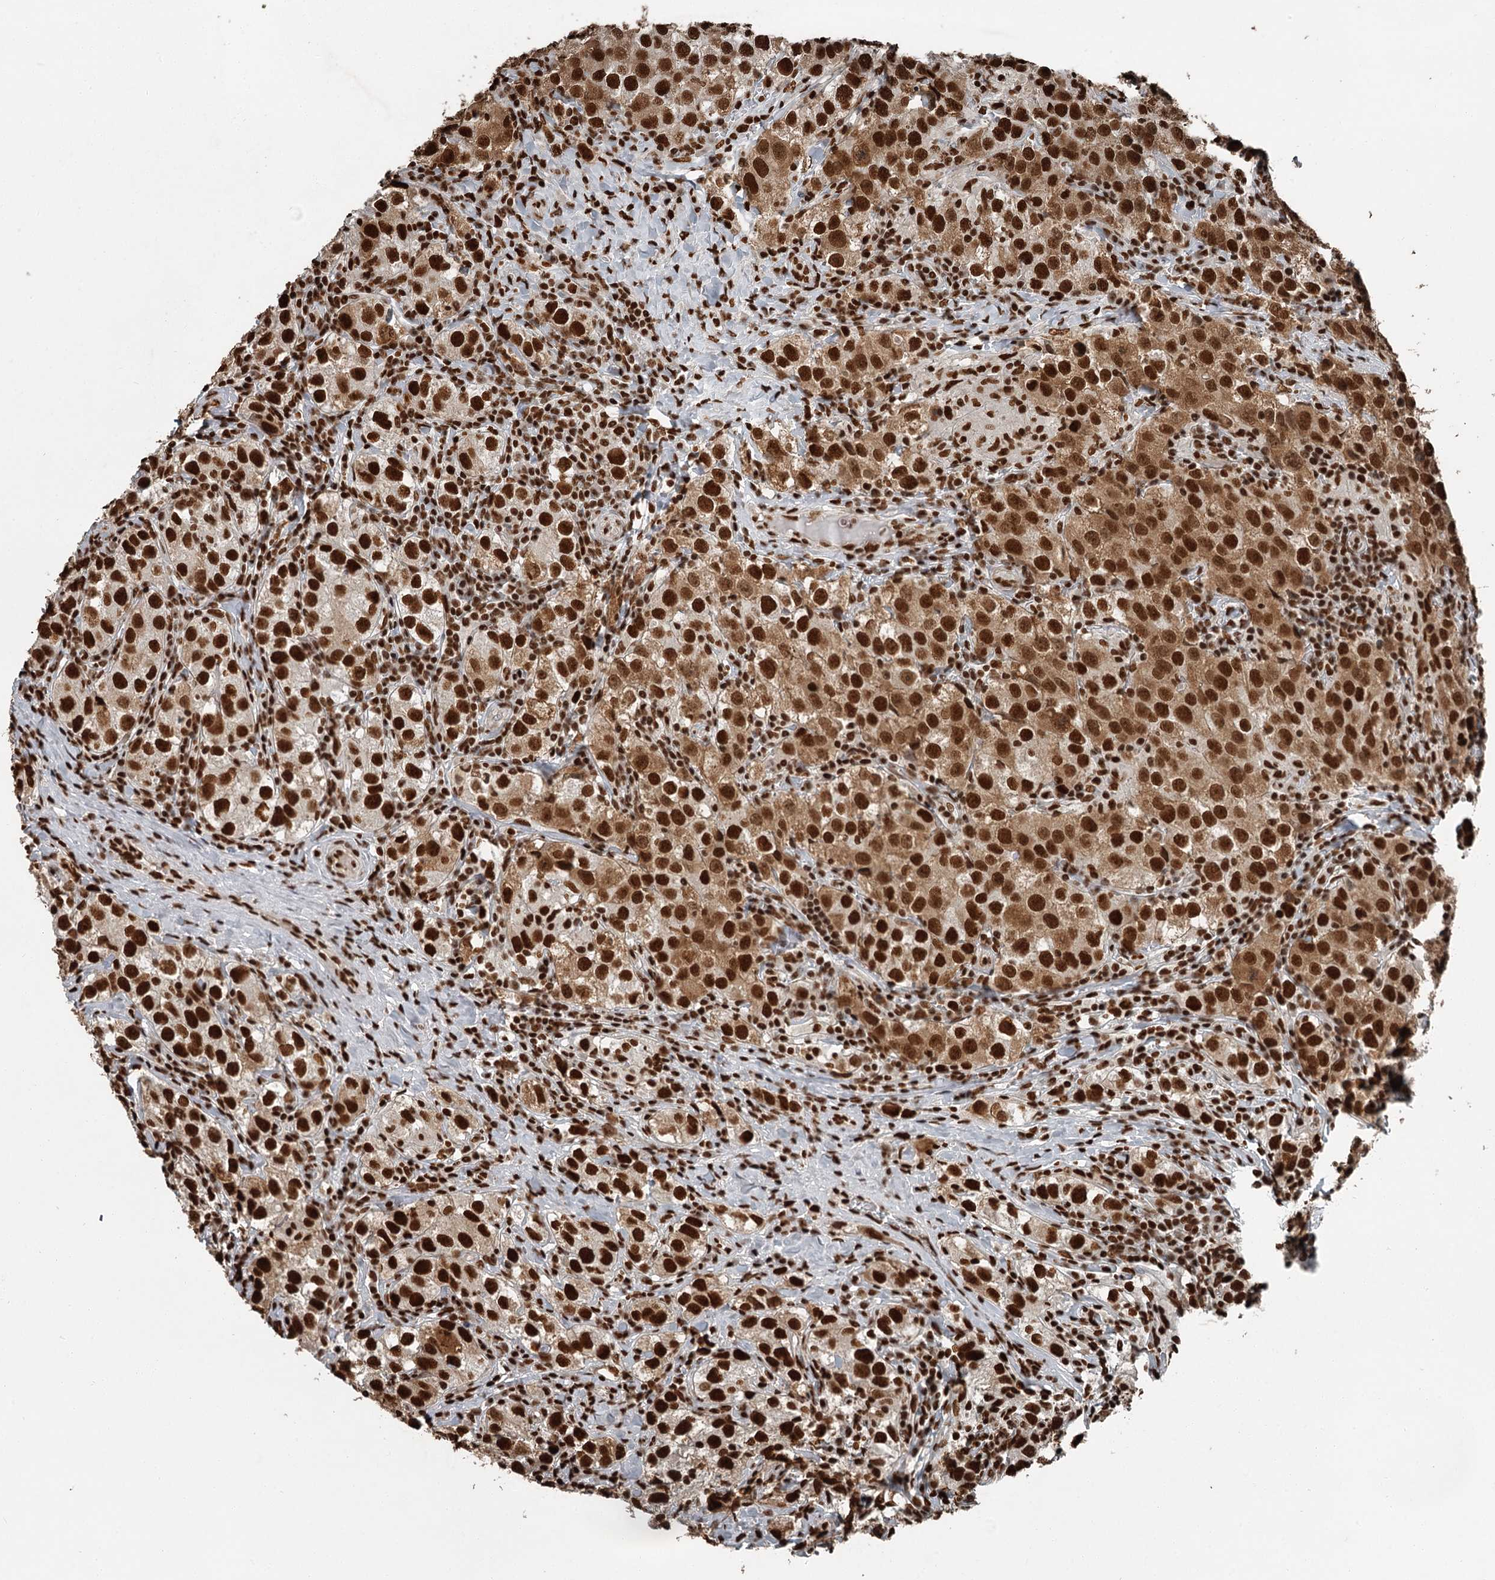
{"staining": {"intensity": "strong", "quantity": ">75%", "location": "cytoplasmic/membranous,nuclear"}, "tissue": "testis cancer", "cell_type": "Tumor cells", "image_type": "cancer", "snomed": [{"axis": "morphology", "description": "Seminoma, NOS"}, {"axis": "morphology", "description": "Carcinoma, Embryonal, NOS"}, {"axis": "topography", "description": "Testis"}], "caption": "Immunohistochemistry micrograph of testis seminoma stained for a protein (brown), which displays high levels of strong cytoplasmic/membranous and nuclear positivity in approximately >75% of tumor cells.", "gene": "RBBP7", "patient": {"sex": "male", "age": 43}}